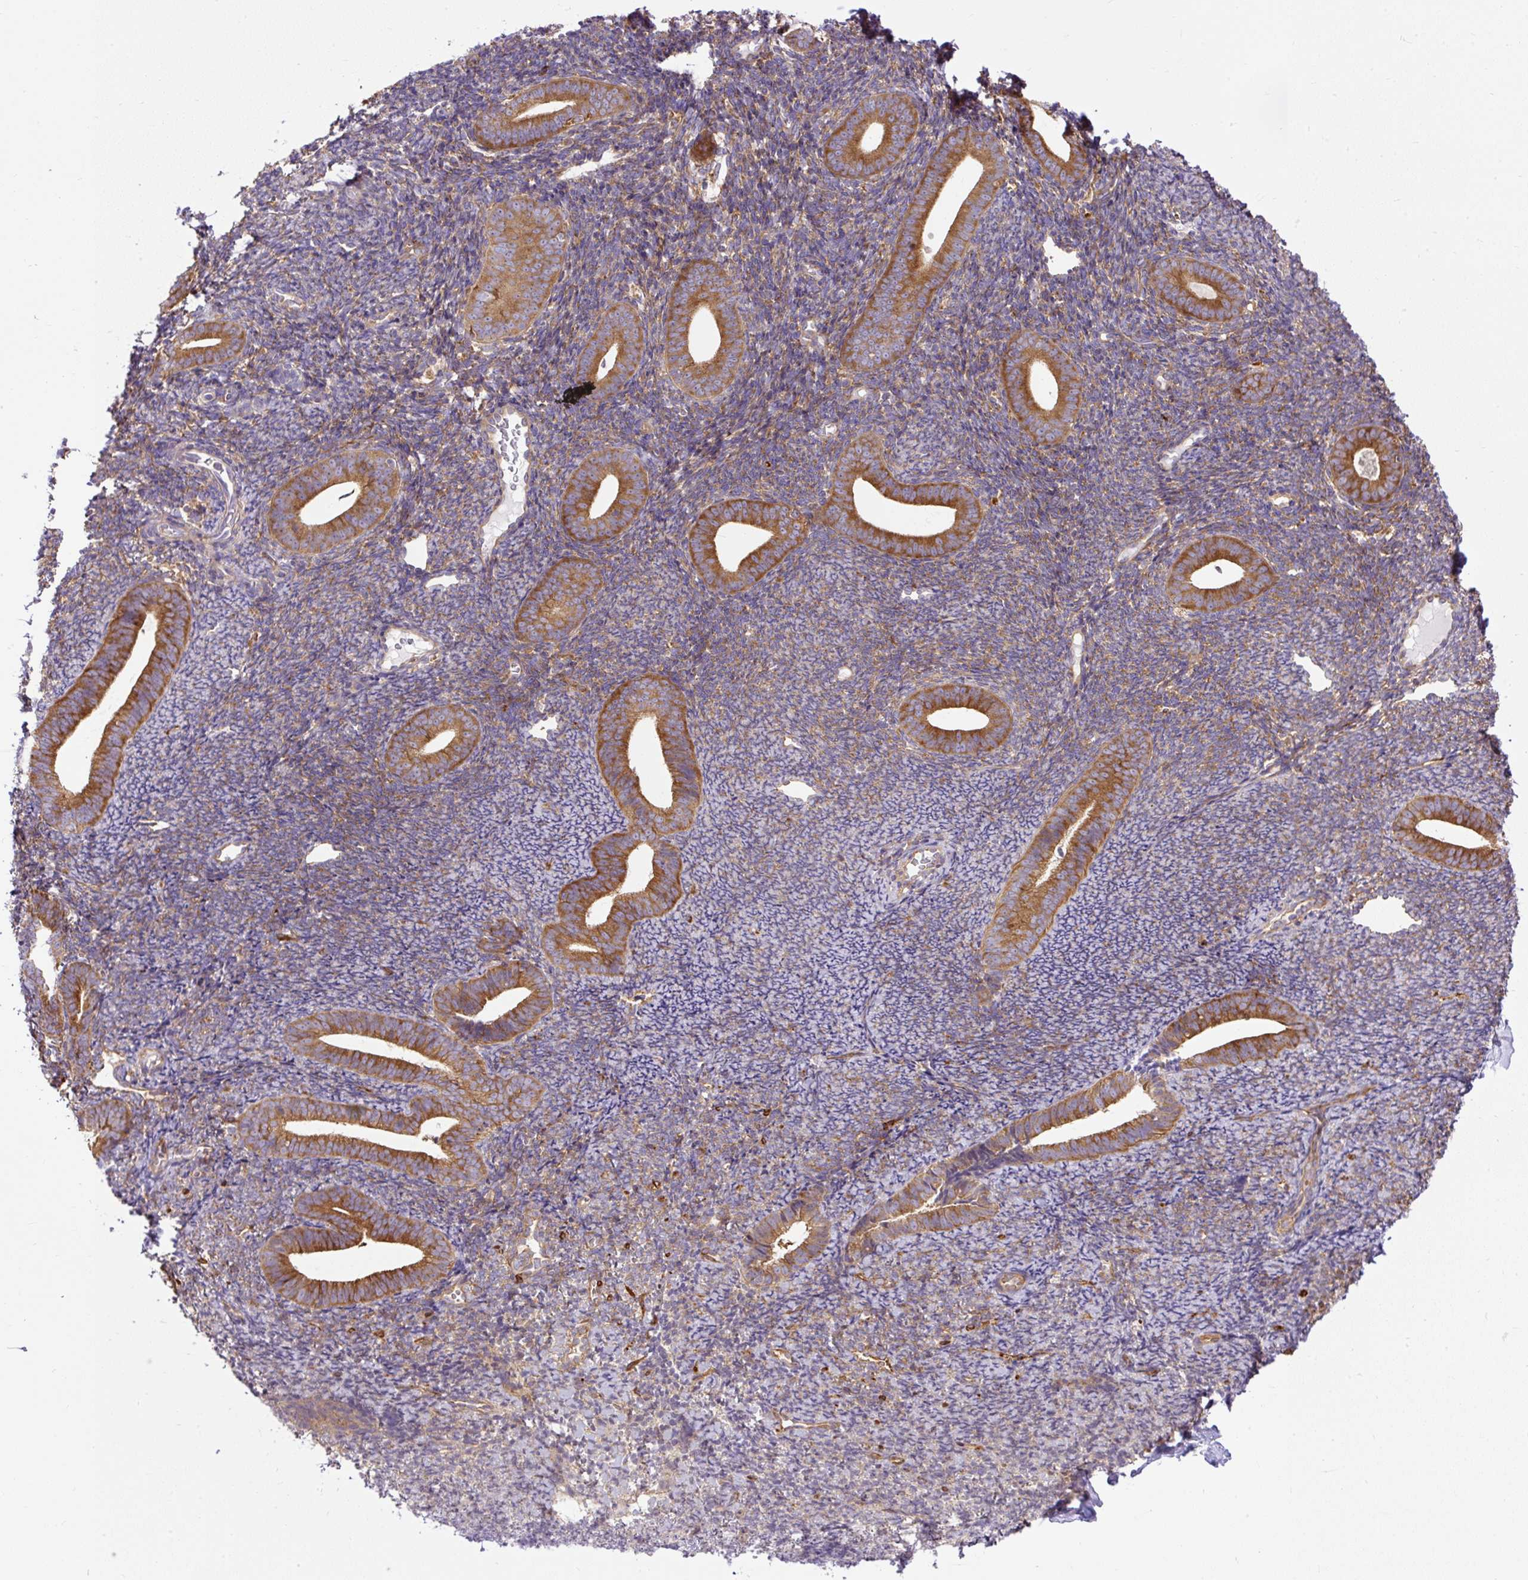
{"staining": {"intensity": "negative", "quantity": "none", "location": "none"}, "tissue": "endometrium", "cell_type": "Cells in endometrial stroma", "image_type": "normal", "snomed": [{"axis": "morphology", "description": "Normal tissue, NOS"}, {"axis": "topography", "description": "Endometrium"}], "caption": "An immunohistochemistry photomicrograph of normal endometrium is shown. There is no staining in cells in endometrial stroma of endometrium. The staining was performed using DAB (3,3'-diaminobenzidine) to visualize the protein expression in brown, while the nuclei were stained in blue with hematoxylin (Magnification: 20x).", "gene": "MAP1S", "patient": {"sex": "female", "age": 39}}